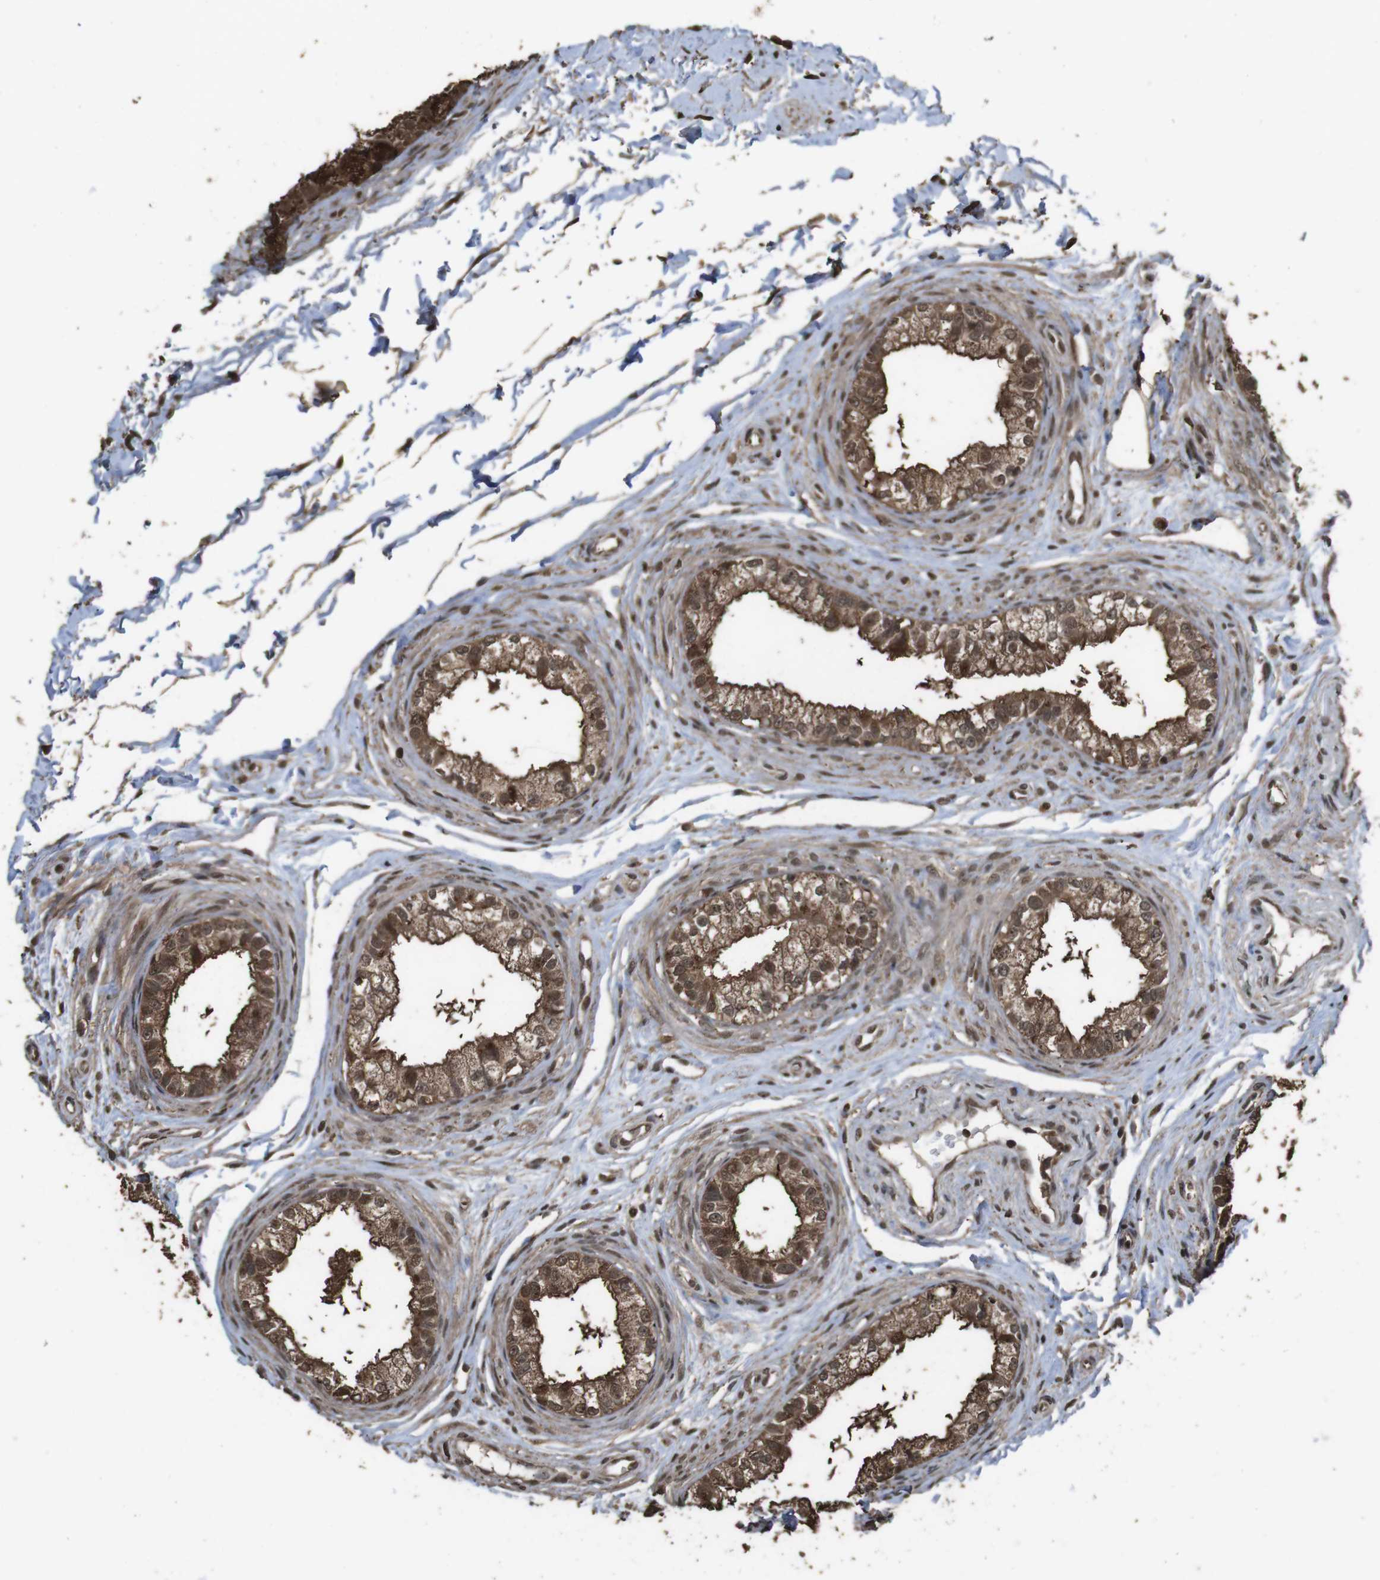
{"staining": {"intensity": "strong", "quantity": ">75%", "location": "cytoplasmic/membranous,nuclear"}, "tissue": "epididymis", "cell_type": "Glandular cells", "image_type": "normal", "snomed": [{"axis": "morphology", "description": "Normal tissue, NOS"}, {"axis": "topography", "description": "Epididymis"}], "caption": "High-power microscopy captured an IHC micrograph of unremarkable epididymis, revealing strong cytoplasmic/membranous,nuclear staining in about >75% of glandular cells.", "gene": "RRAS2", "patient": {"sex": "male", "age": 56}}